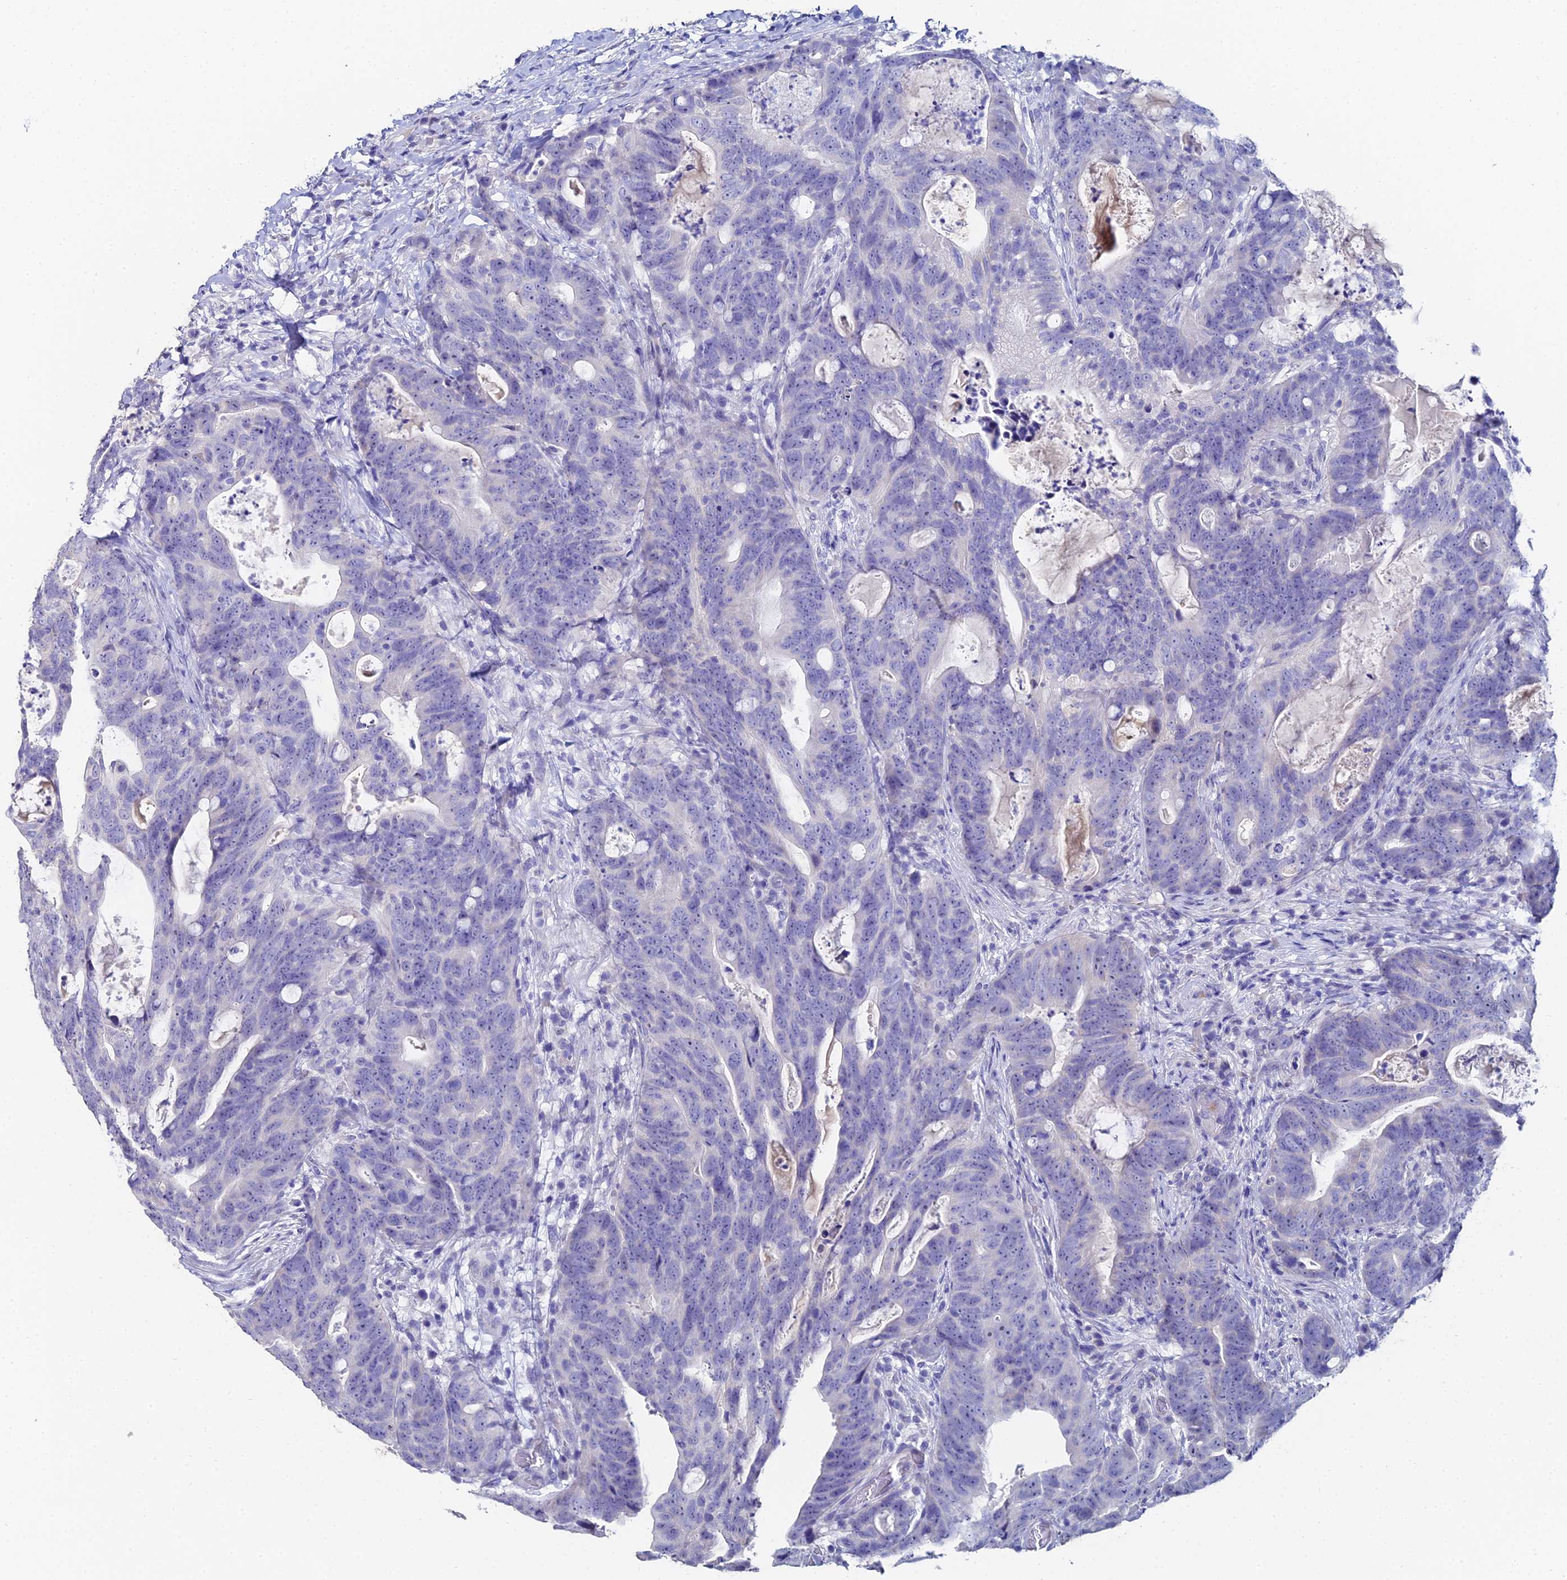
{"staining": {"intensity": "negative", "quantity": "none", "location": "none"}, "tissue": "colorectal cancer", "cell_type": "Tumor cells", "image_type": "cancer", "snomed": [{"axis": "morphology", "description": "Adenocarcinoma, NOS"}, {"axis": "topography", "description": "Colon"}], "caption": "IHC micrograph of neoplastic tissue: adenocarcinoma (colorectal) stained with DAB reveals no significant protein positivity in tumor cells. (DAB immunohistochemistry visualized using brightfield microscopy, high magnification).", "gene": "ESRRG", "patient": {"sex": "female", "age": 82}}